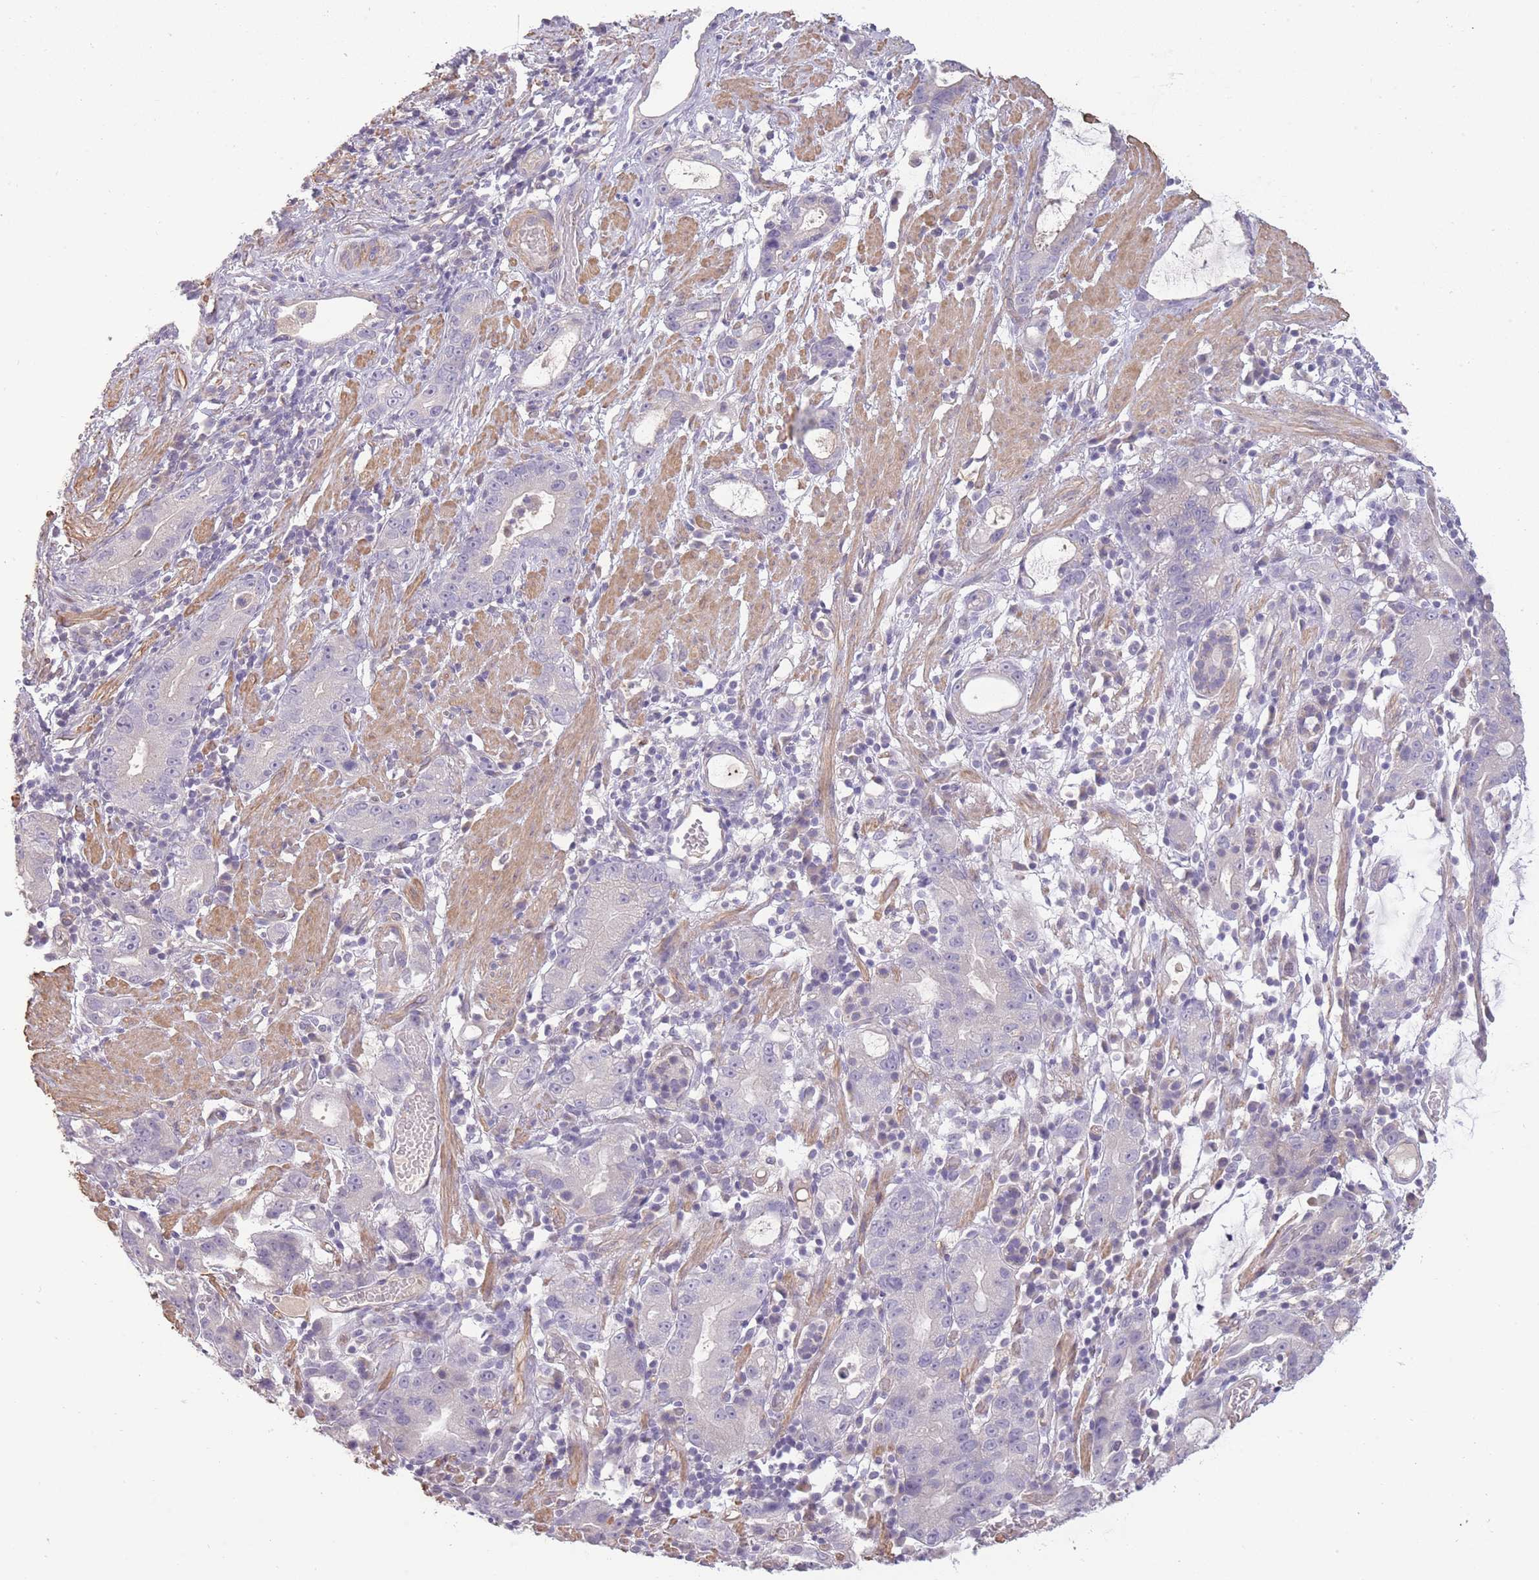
{"staining": {"intensity": "negative", "quantity": "none", "location": "none"}, "tissue": "stomach cancer", "cell_type": "Tumor cells", "image_type": "cancer", "snomed": [{"axis": "morphology", "description": "Adenocarcinoma, NOS"}, {"axis": "topography", "description": "Stomach"}], "caption": "A histopathology image of stomach cancer (adenocarcinoma) stained for a protein demonstrates no brown staining in tumor cells.", "gene": "SLC8A2", "patient": {"sex": "male", "age": 55}}